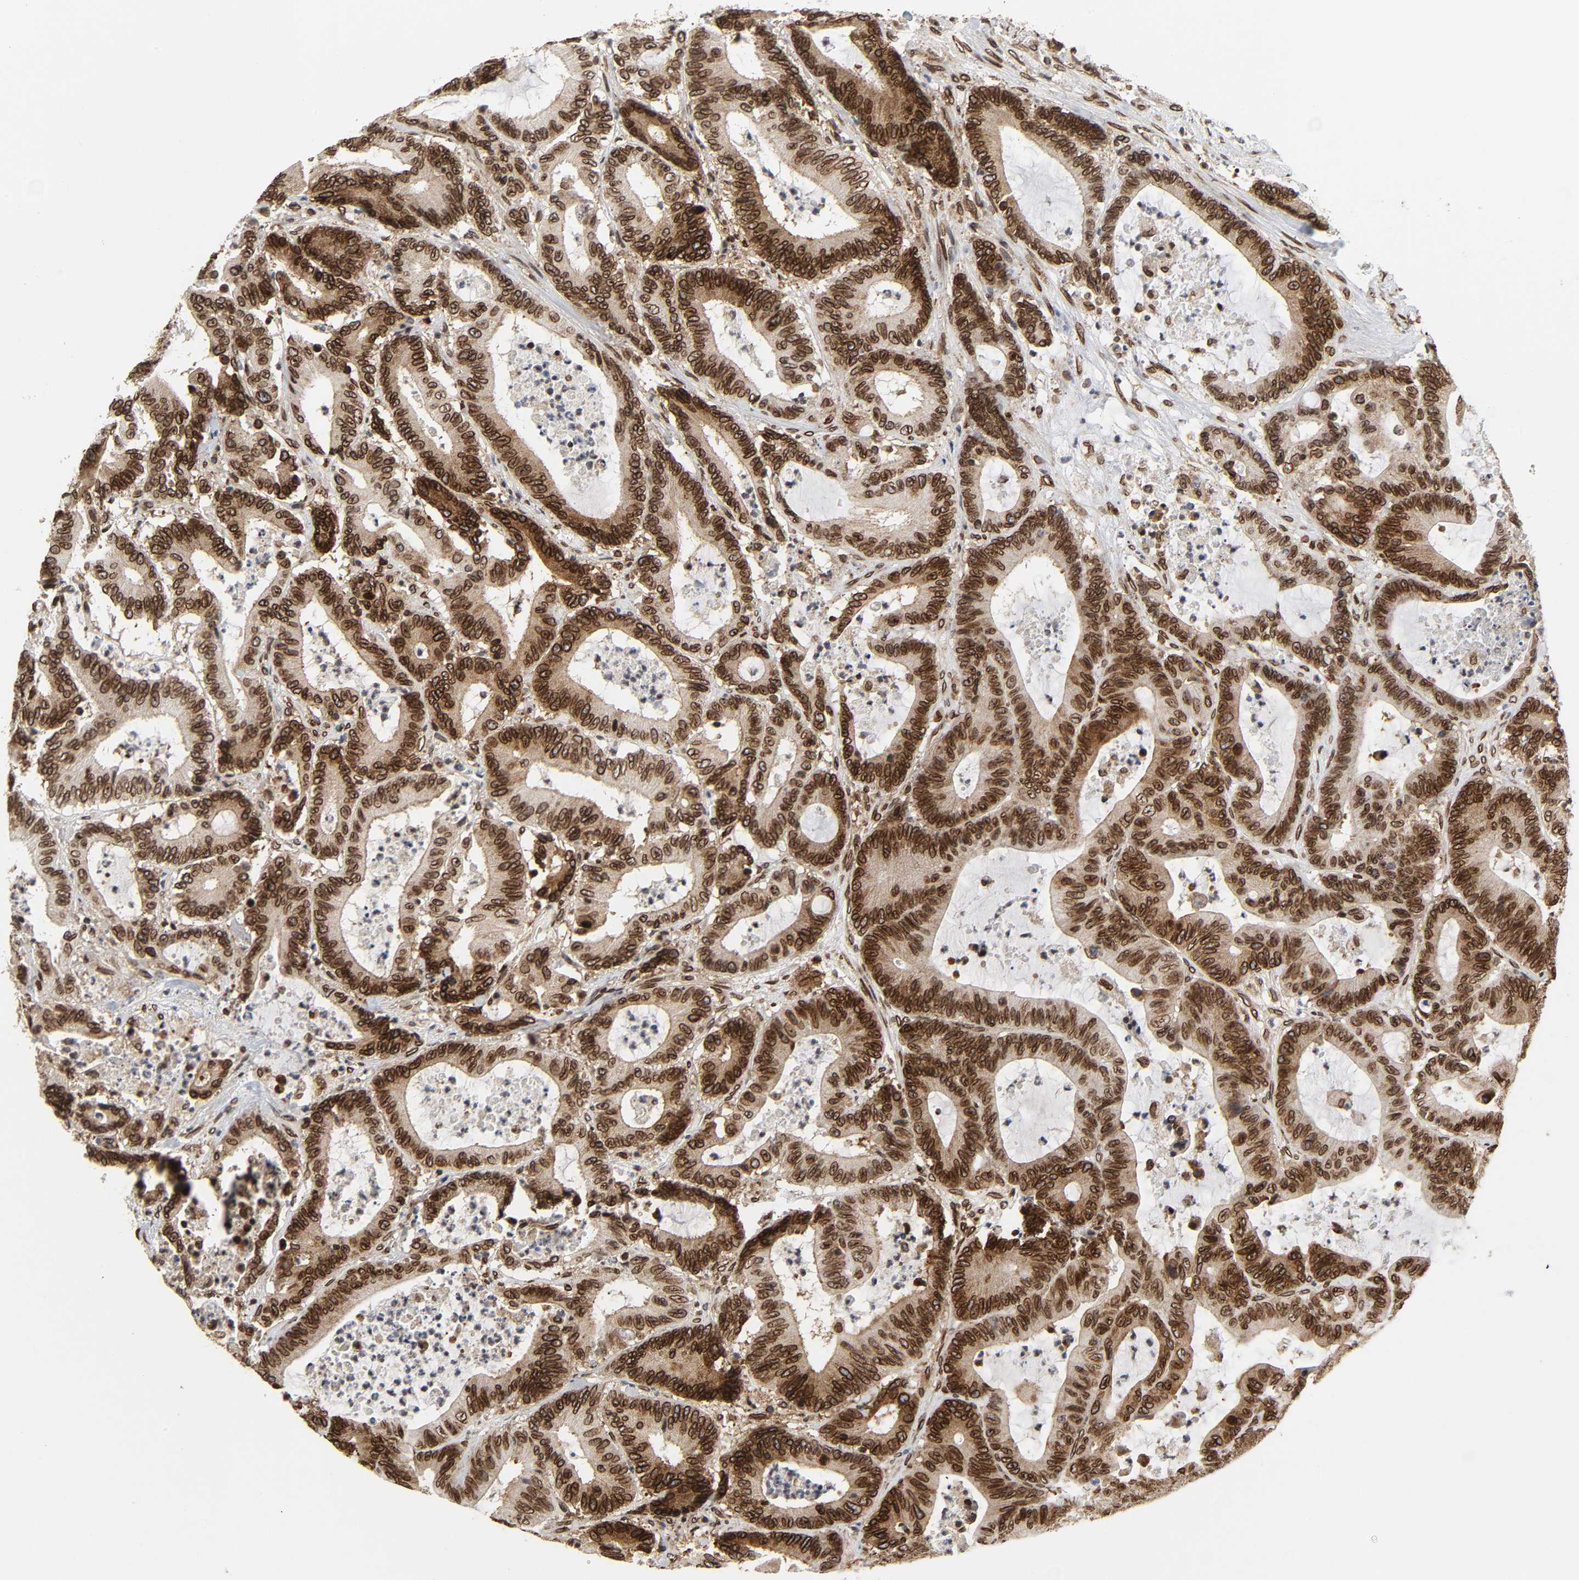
{"staining": {"intensity": "strong", "quantity": ">75%", "location": "cytoplasmic/membranous,nuclear"}, "tissue": "colorectal cancer", "cell_type": "Tumor cells", "image_type": "cancer", "snomed": [{"axis": "morphology", "description": "Adenocarcinoma, NOS"}, {"axis": "topography", "description": "Colon"}], "caption": "Immunohistochemistry histopathology image of neoplastic tissue: human adenocarcinoma (colorectal) stained using immunohistochemistry (IHC) reveals high levels of strong protein expression localized specifically in the cytoplasmic/membranous and nuclear of tumor cells, appearing as a cytoplasmic/membranous and nuclear brown color.", "gene": "RANGAP1", "patient": {"sex": "female", "age": 84}}